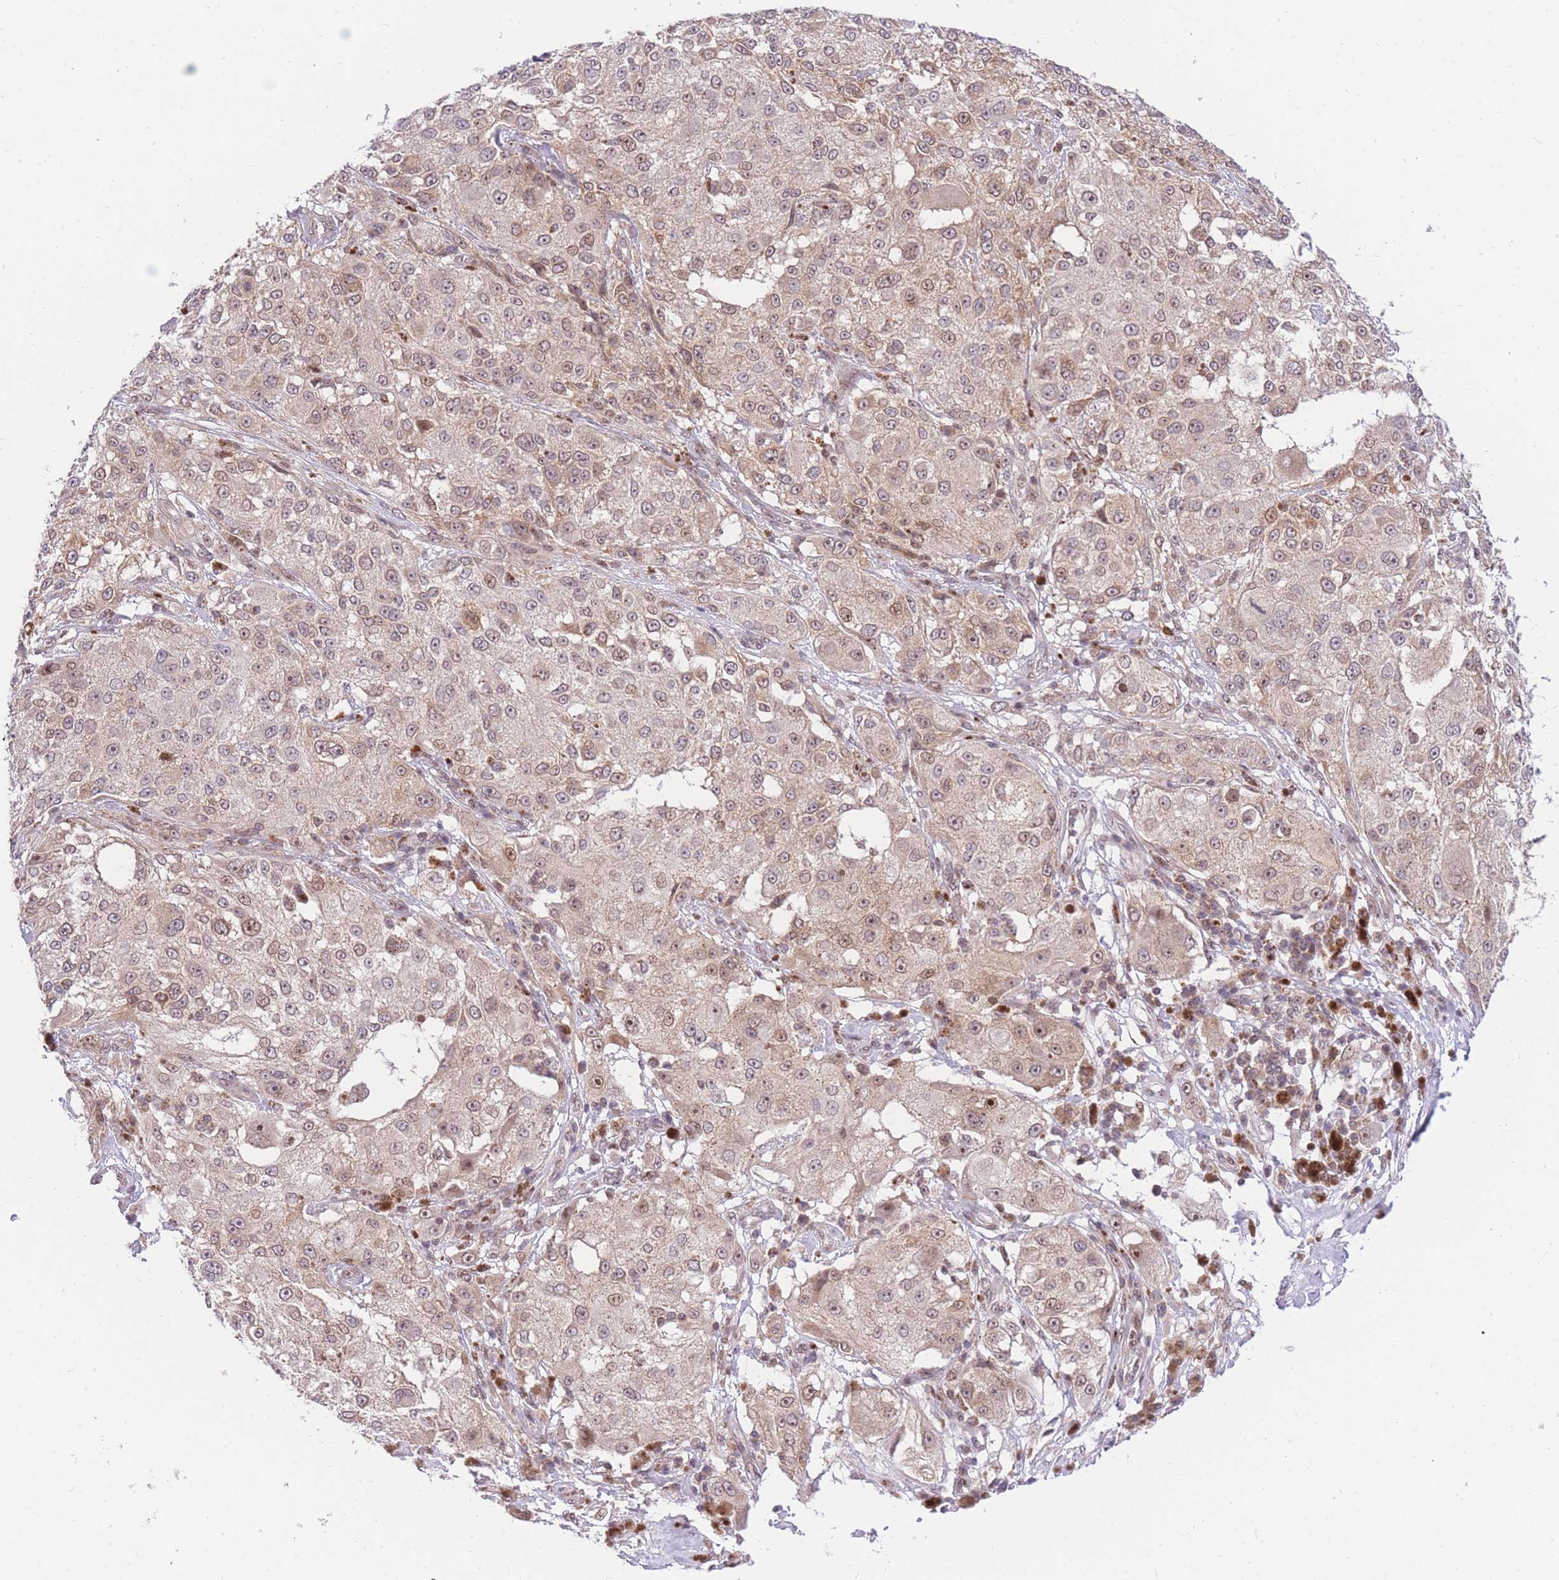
{"staining": {"intensity": "moderate", "quantity": ">75%", "location": "cytoplasmic/membranous,nuclear"}, "tissue": "melanoma", "cell_type": "Tumor cells", "image_type": "cancer", "snomed": [{"axis": "morphology", "description": "Necrosis, NOS"}, {"axis": "morphology", "description": "Malignant melanoma, NOS"}, {"axis": "topography", "description": "Skin"}], "caption": "High-power microscopy captured an immunohistochemistry photomicrograph of melanoma, revealing moderate cytoplasmic/membranous and nuclear expression in approximately >75% of tumor cells. (IHC, brightfield microscopy, high magnification).", "gene": "STK39", "patient": {"sex": "female", "age": 87}}